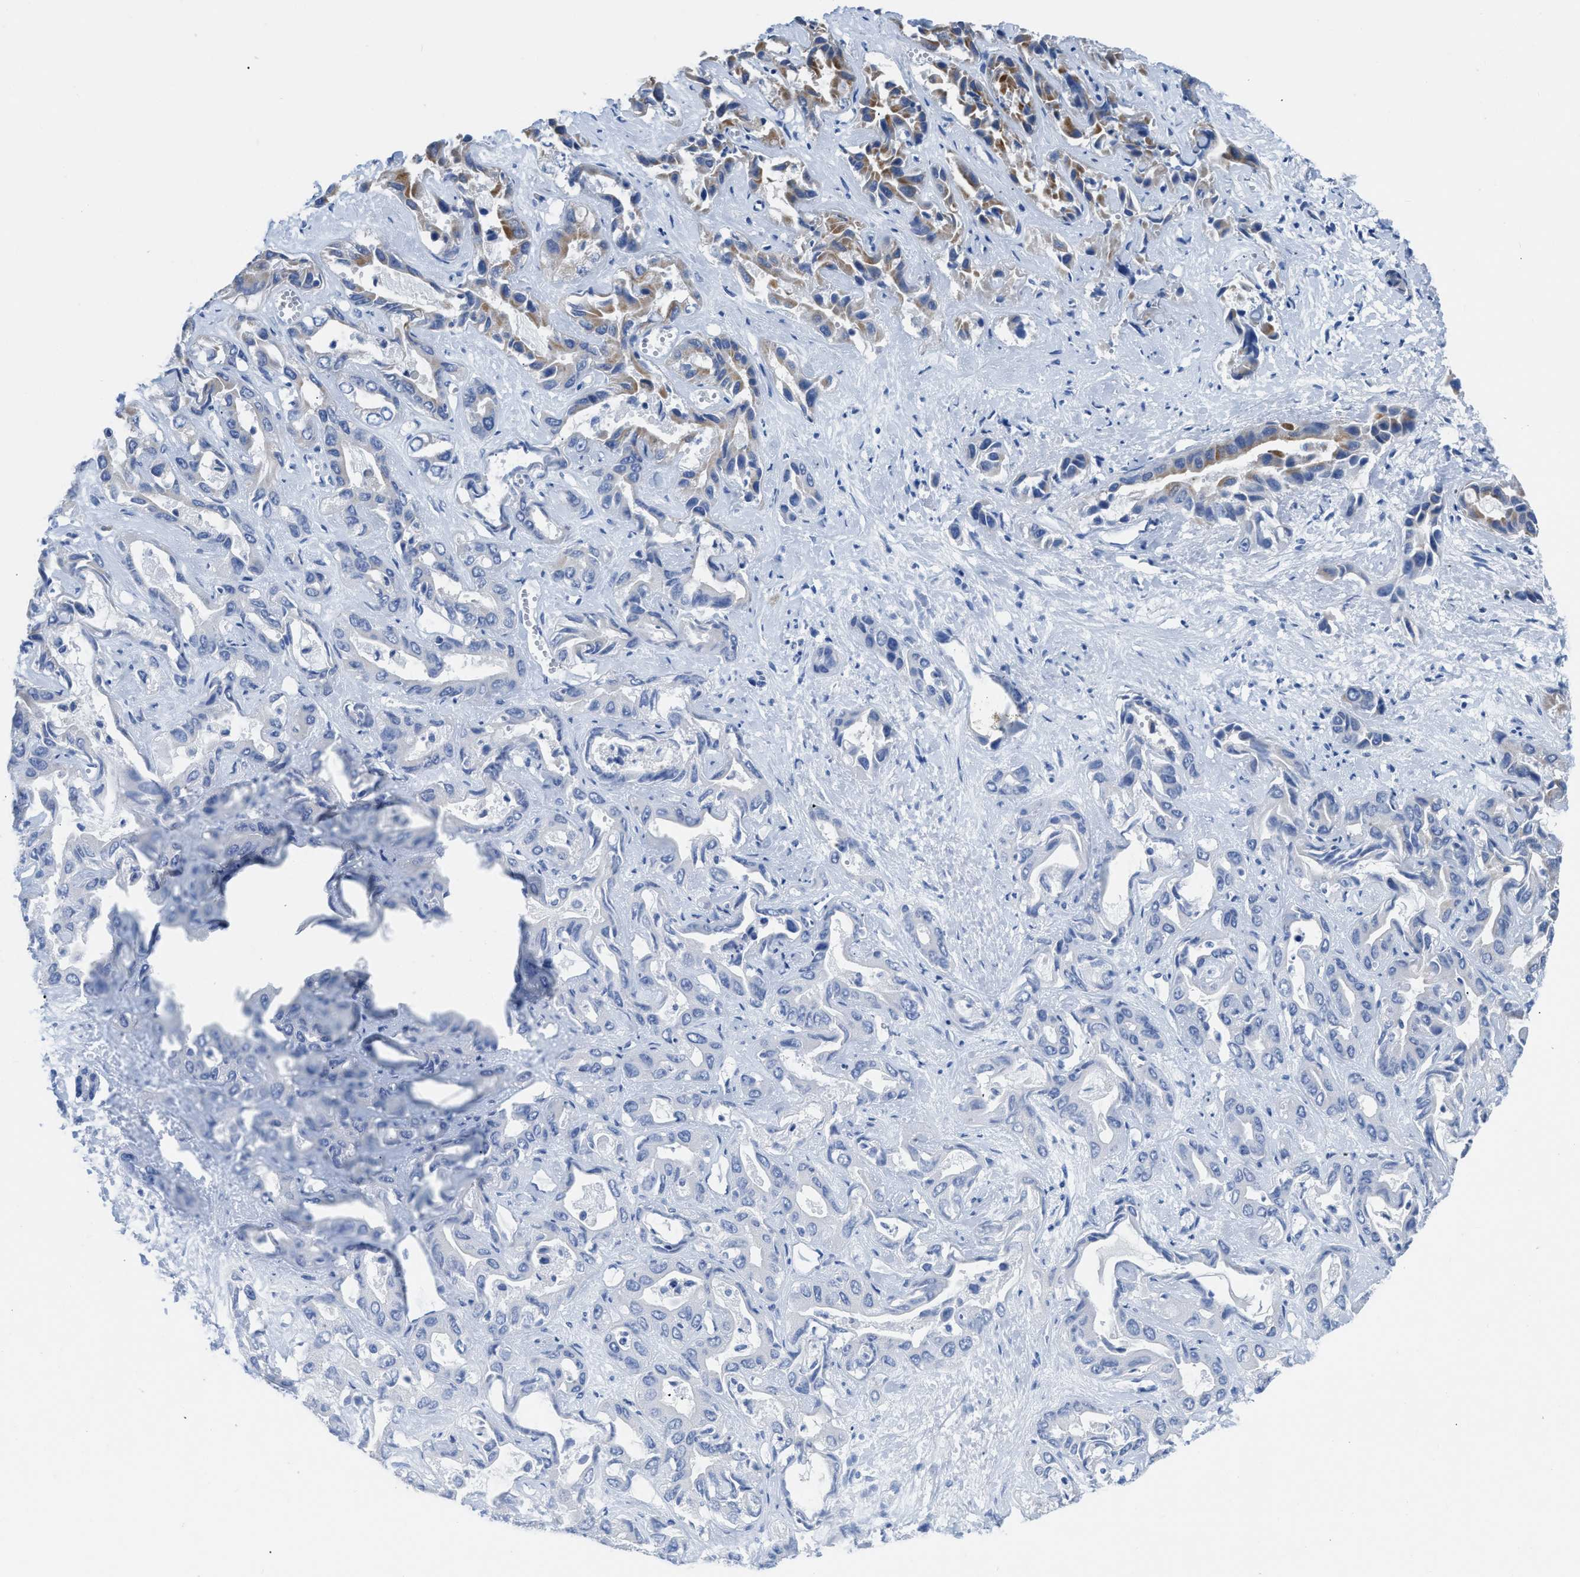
{"staining": {"intensity": "moderate", "quantity": "25%-75%", "location": "cytoplasmic/membranous"}, "tissue": "liver cancer", "cell_type": "Tumor cells", "image_type": "cancer", "snomed": [{"axis": "morphology", "description": "Cholangiocarcinoma"}, {"axis": "topography", "description": "Liver"}], "caption": "Human liver cancer stained with a protein marker exhibits moderate staining in tumor cells.", "gene": "ETFA", "patient": {"sex": "female", "age": 52}}